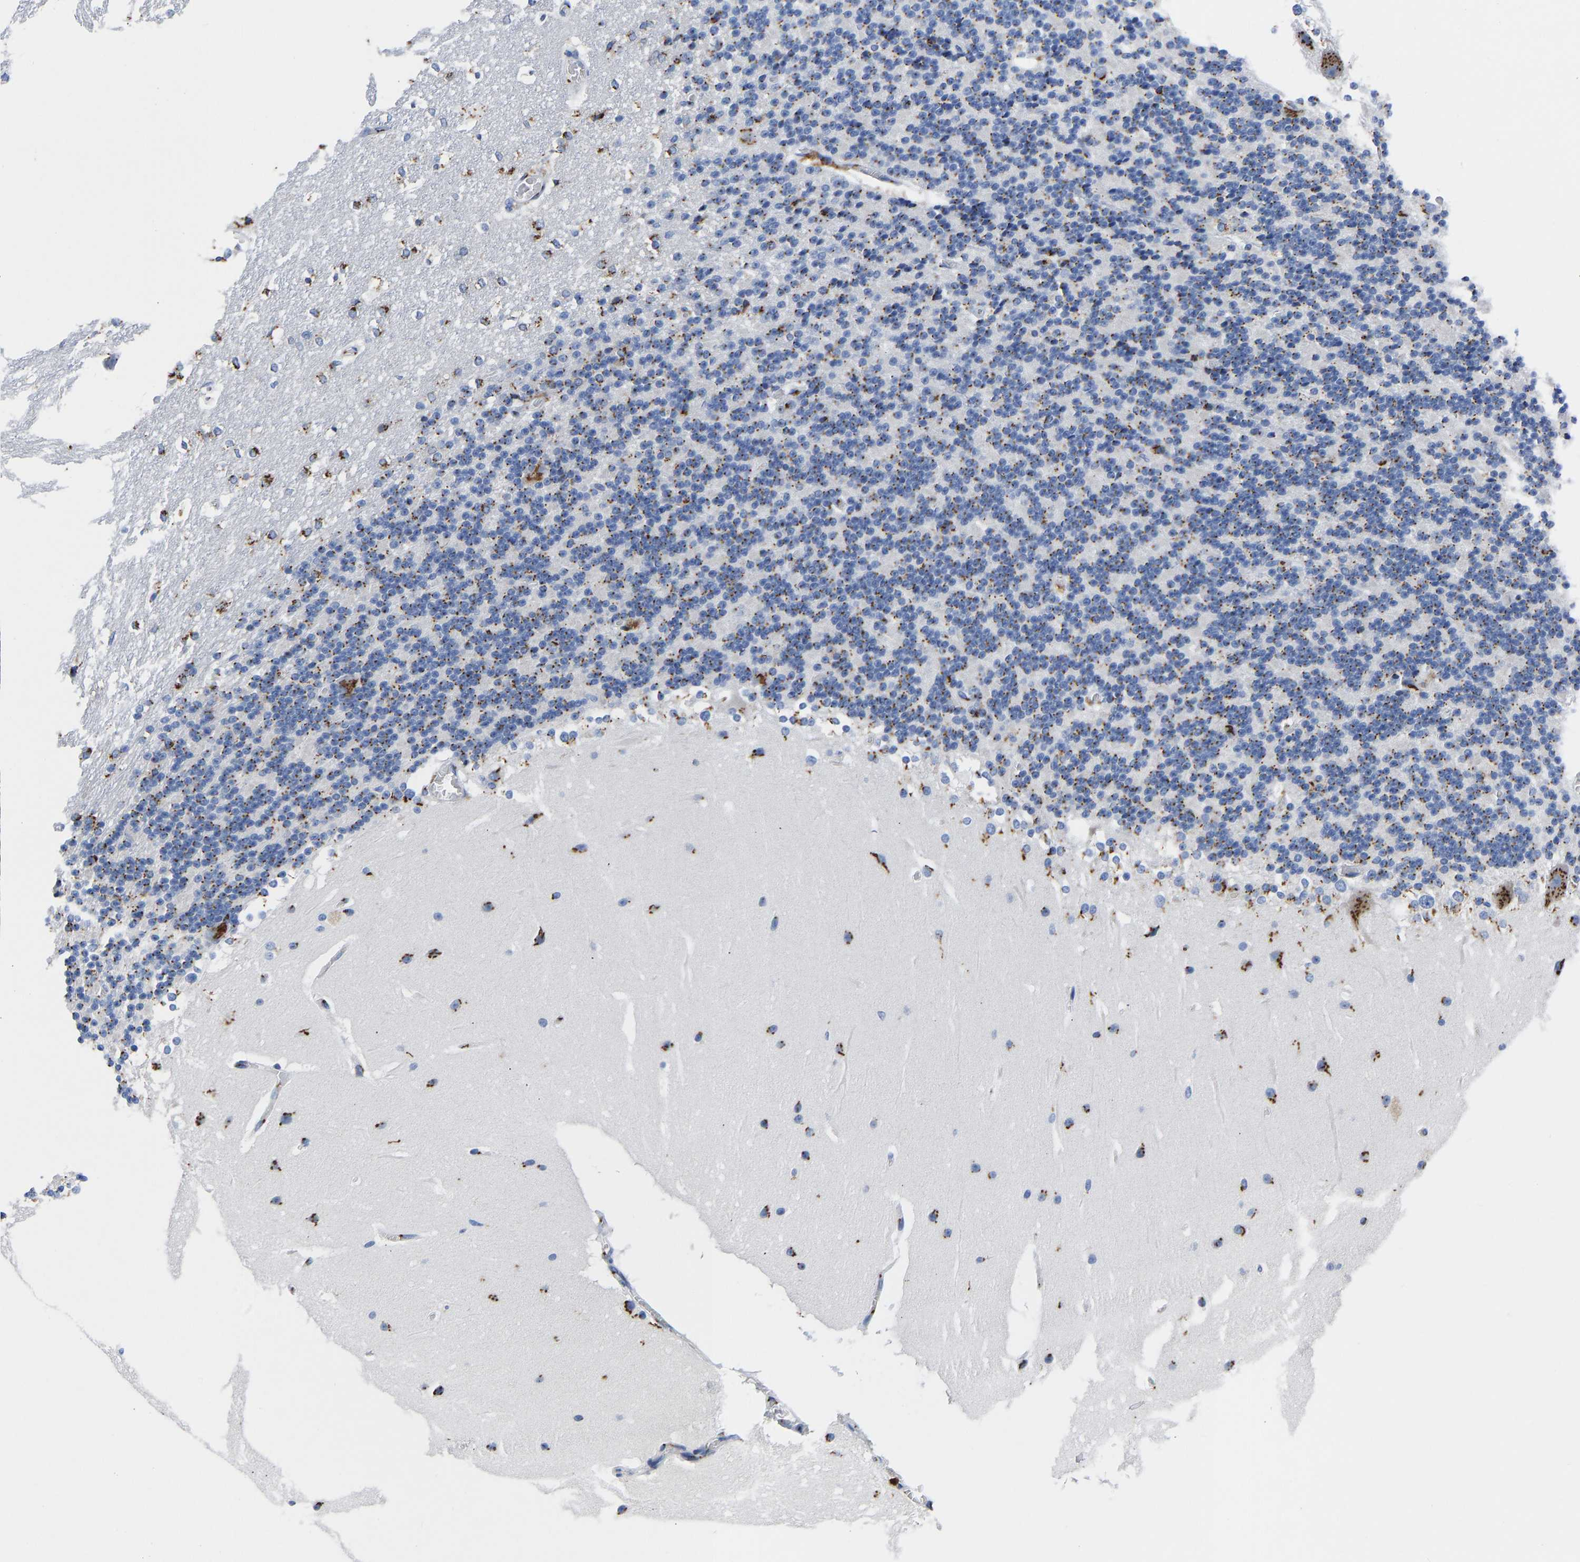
{"staining": {"intensity": "strong", "quantity": ">75%", "location": "cytoplasmic/membranous"}, "tissue": "cerebellum", "cell_type": "Cells in granular layer", "image_type": "normal", "snomed": [{"axis": "morphology", "description": "Normal tissue, NOS"}, {"axis": "topography", "description": "Cerebellum"}], "caption": "IHC staining of normal cerebellum, which shows high levels of strong cytoplasmic/membranous staining in about >75% of cells in granular layer indicating strong cytoplasmic/membranous protein expression. The staining was performed using DAB (brown) for protein detection and nuclei were counterstained in hematoxylin (blue).", "gene": "TMEM87A", "patient": {"sex": "female", "age": 19}}